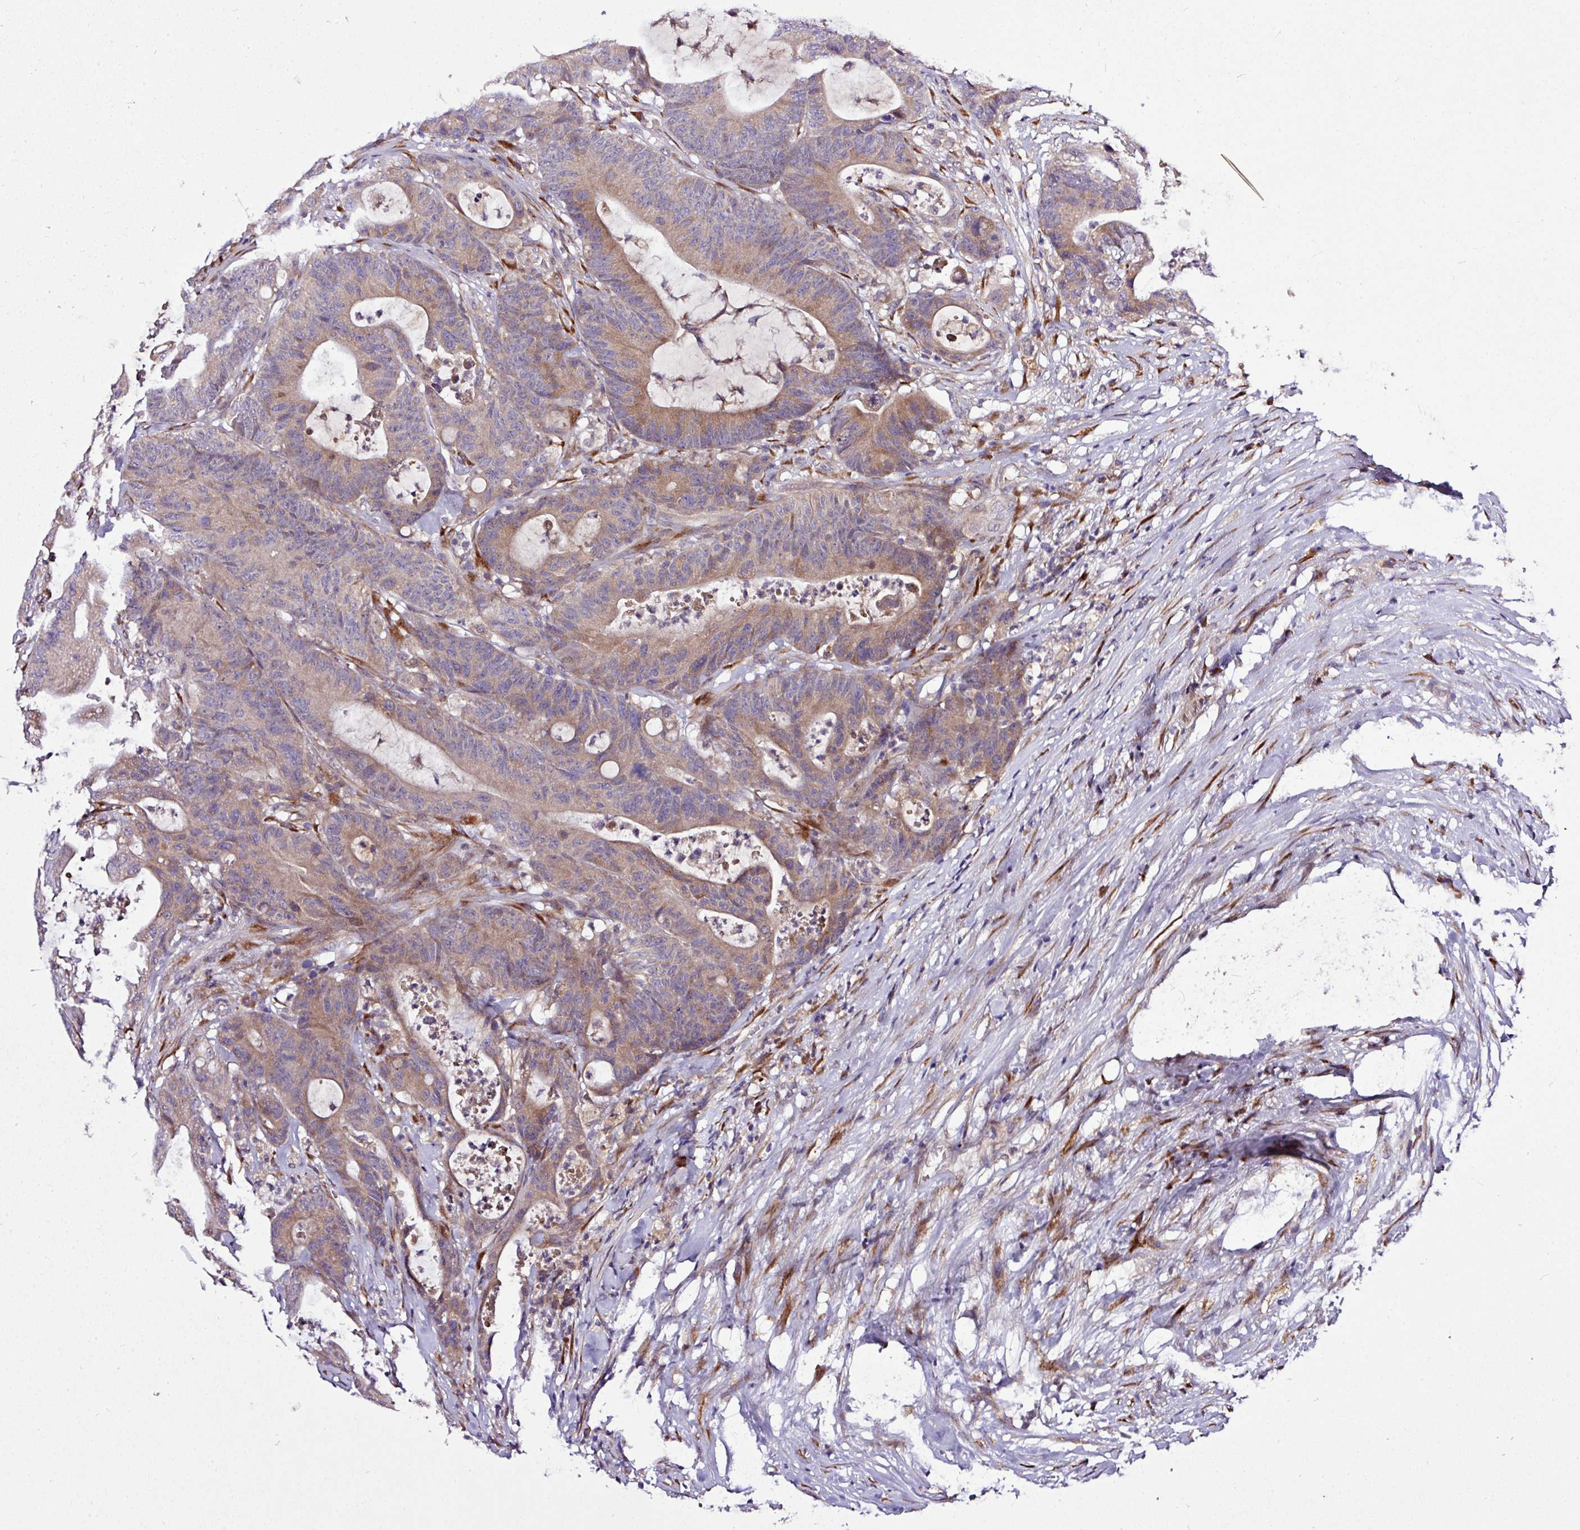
{"staining": {"intensity": "moderate", "quantity": "25%-75%", "location": "cytoplasmic/membranous"}, "tissue": "colorectal cancer", "cell_type": "Tumor cells", "image_type": "cancer", "snomed": [{"axis": "morphology", "description": "Adenocarcinoma, NOS"}, {"axis": "topography", "description": "Colon"}], "caption": "Immunohistochemistry (DAB) staining of human colorectal cancer displays moderate cytoplasmic/membranous protein positivity in about 25%-75% of tumor cells.", "gene": "TM2D2", "patient": {"sex": "female", "age": 84}}